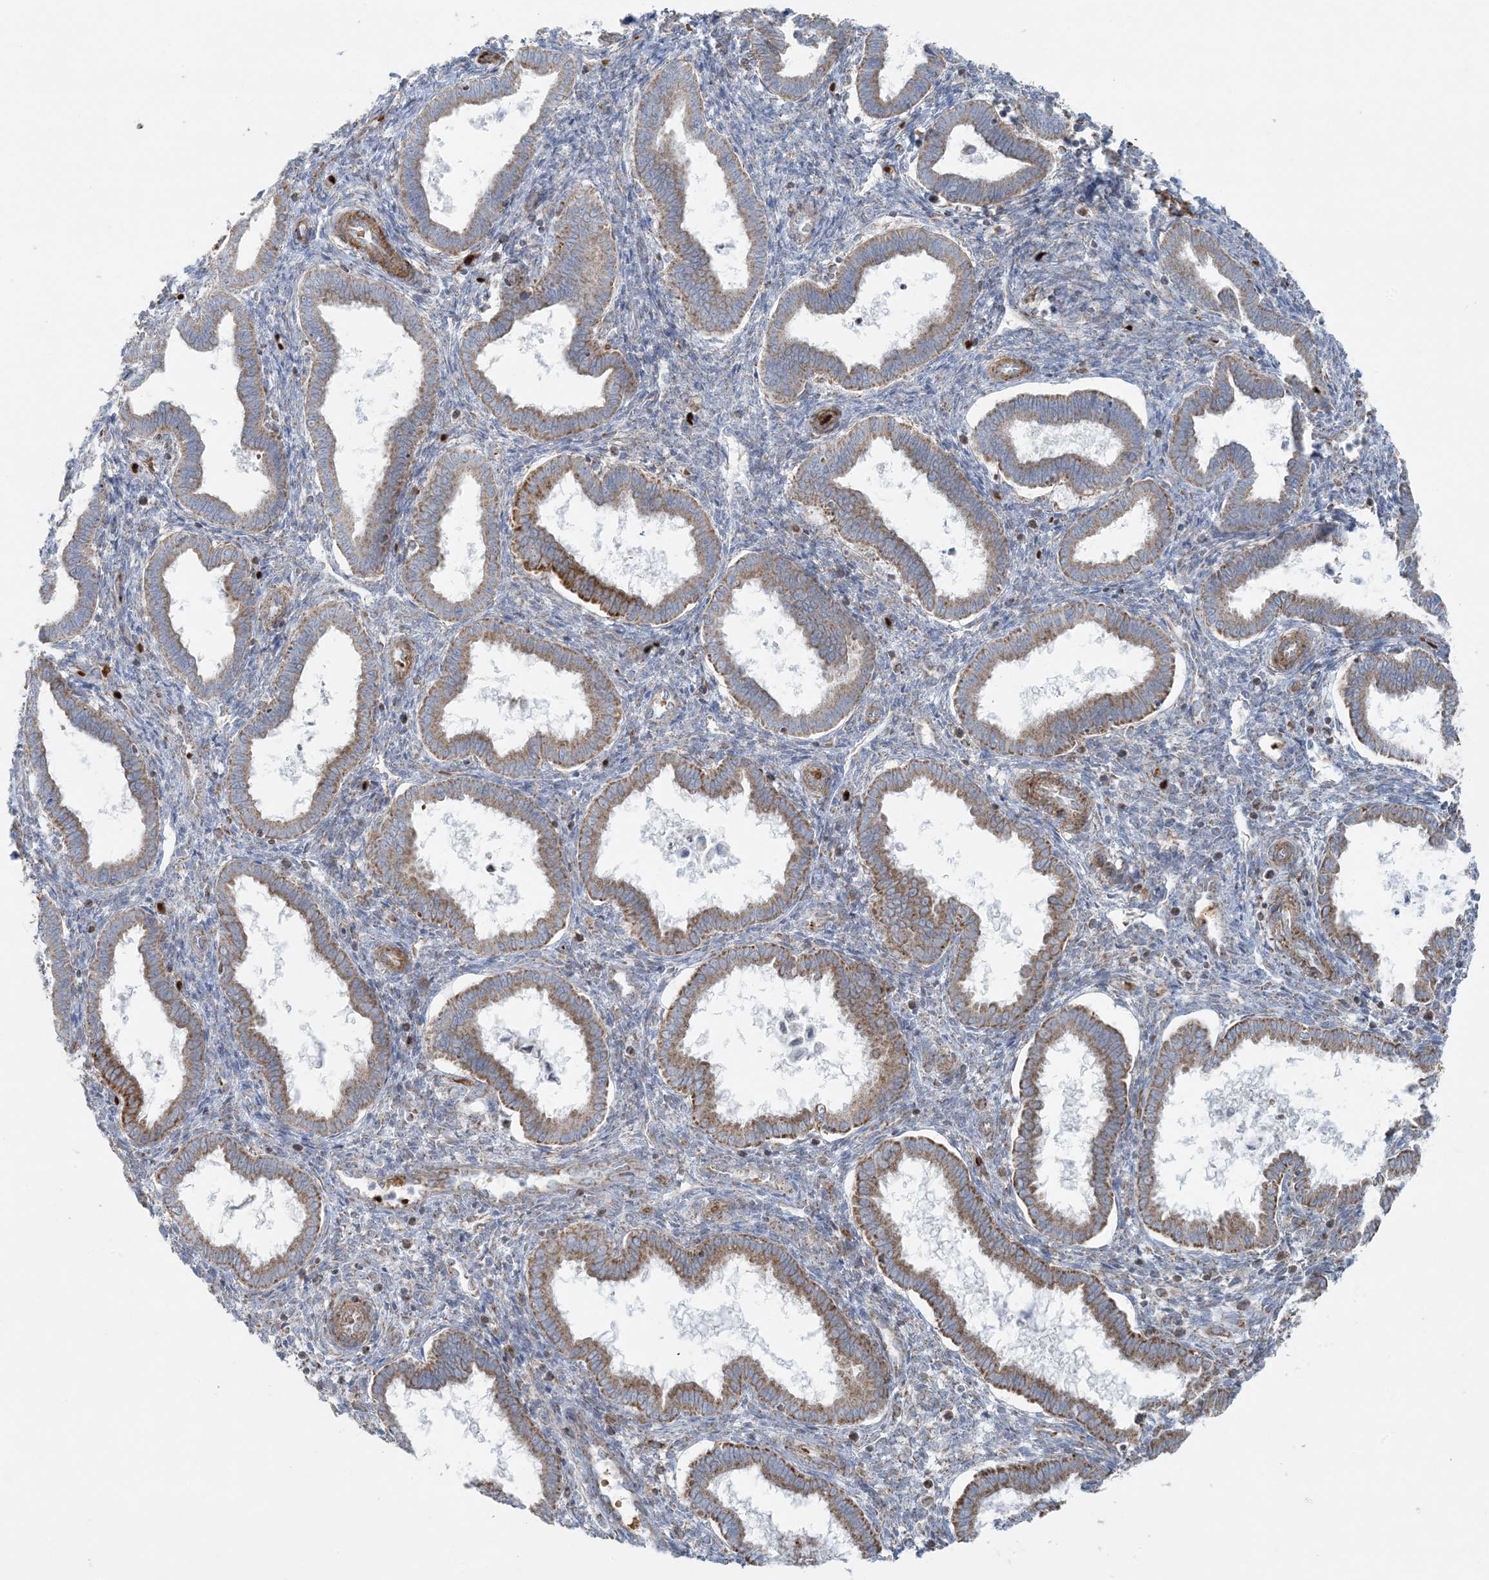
{"staining": {"intensity": "negative", "quantity": "none", "location": "none"}, "tissue": "endometrium", "cell_type": "Cells in endometrial stroma", "image_type": "normal", "snomed": [{"axis": "morphology", "description": "Normal tissue, NOS"}, {"axis": "topography", "description": "Endometrium"}], "caption": "High power microscopy photomicrograph of an immunohistochemistry photomicrograph of normal endometrium, revealing no significant staining in cells in endometrial stroma.", "gene": "PIK3R4", "patient": {"sex": "female", "age": 24}}